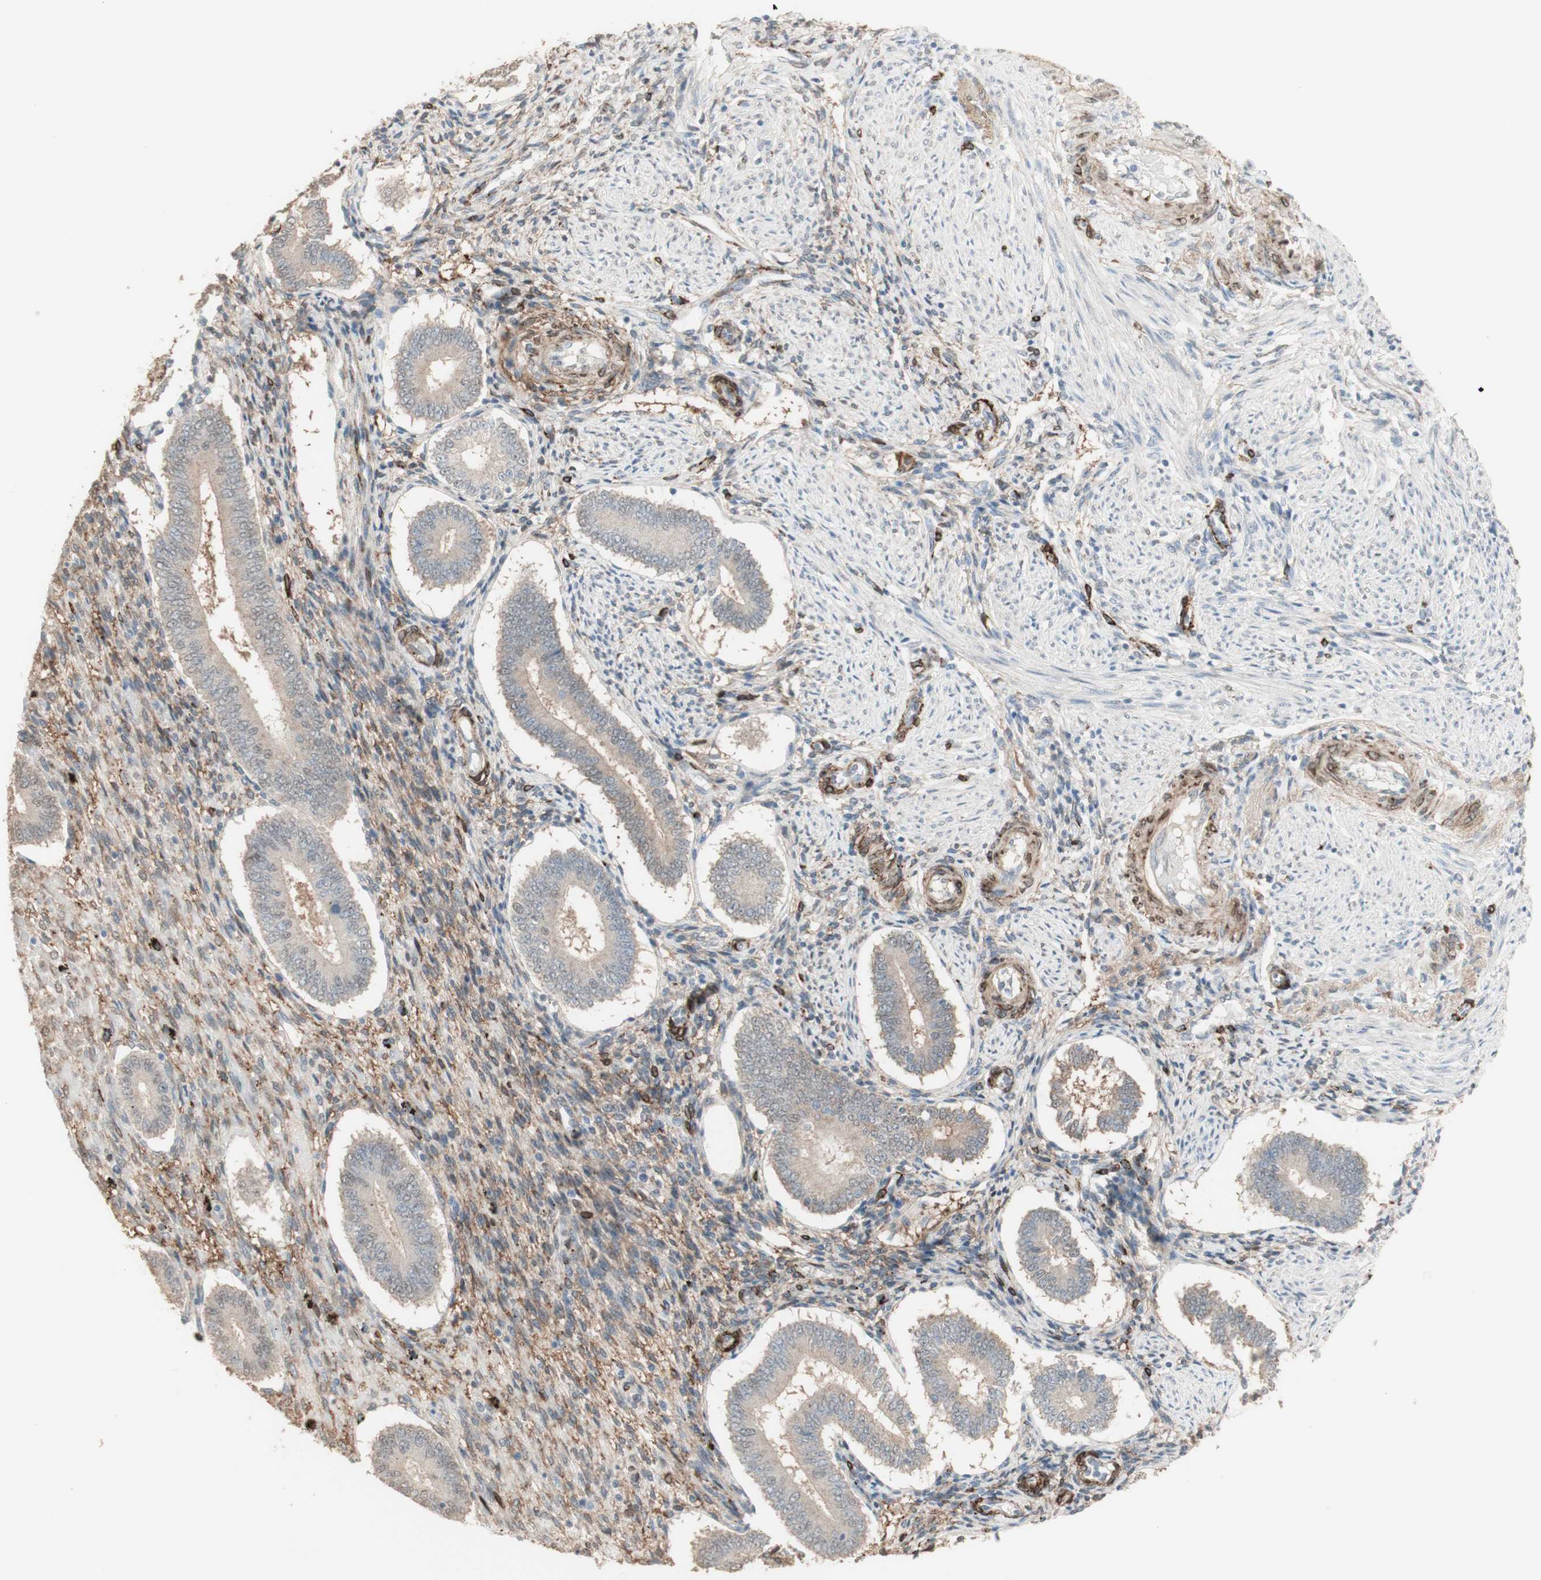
{"staining": {"intensity": "weak", "quantity": ">75%", "location": "cytoplasmic/membranous"}, "tissue": "endometrium", "cell_type": "Cells in endometrial stroma", "image_type": "normal", "snomed": [{"axis": "morphology", "description": "Normal tissue, NOS"}, {"axis": "topography", "description": "Endometrium"}], "caption": "Immunohistochemistry of benign human endometrium exhibits low levels of weak cytoplasmic/membranous expression in approximately >75% of cells in endometrial stroma. (DAB = brown stain, brightfield microscopy at high magnification).", "gene": "MUC3A", "patient": {"sex": "female", "age": 42}}